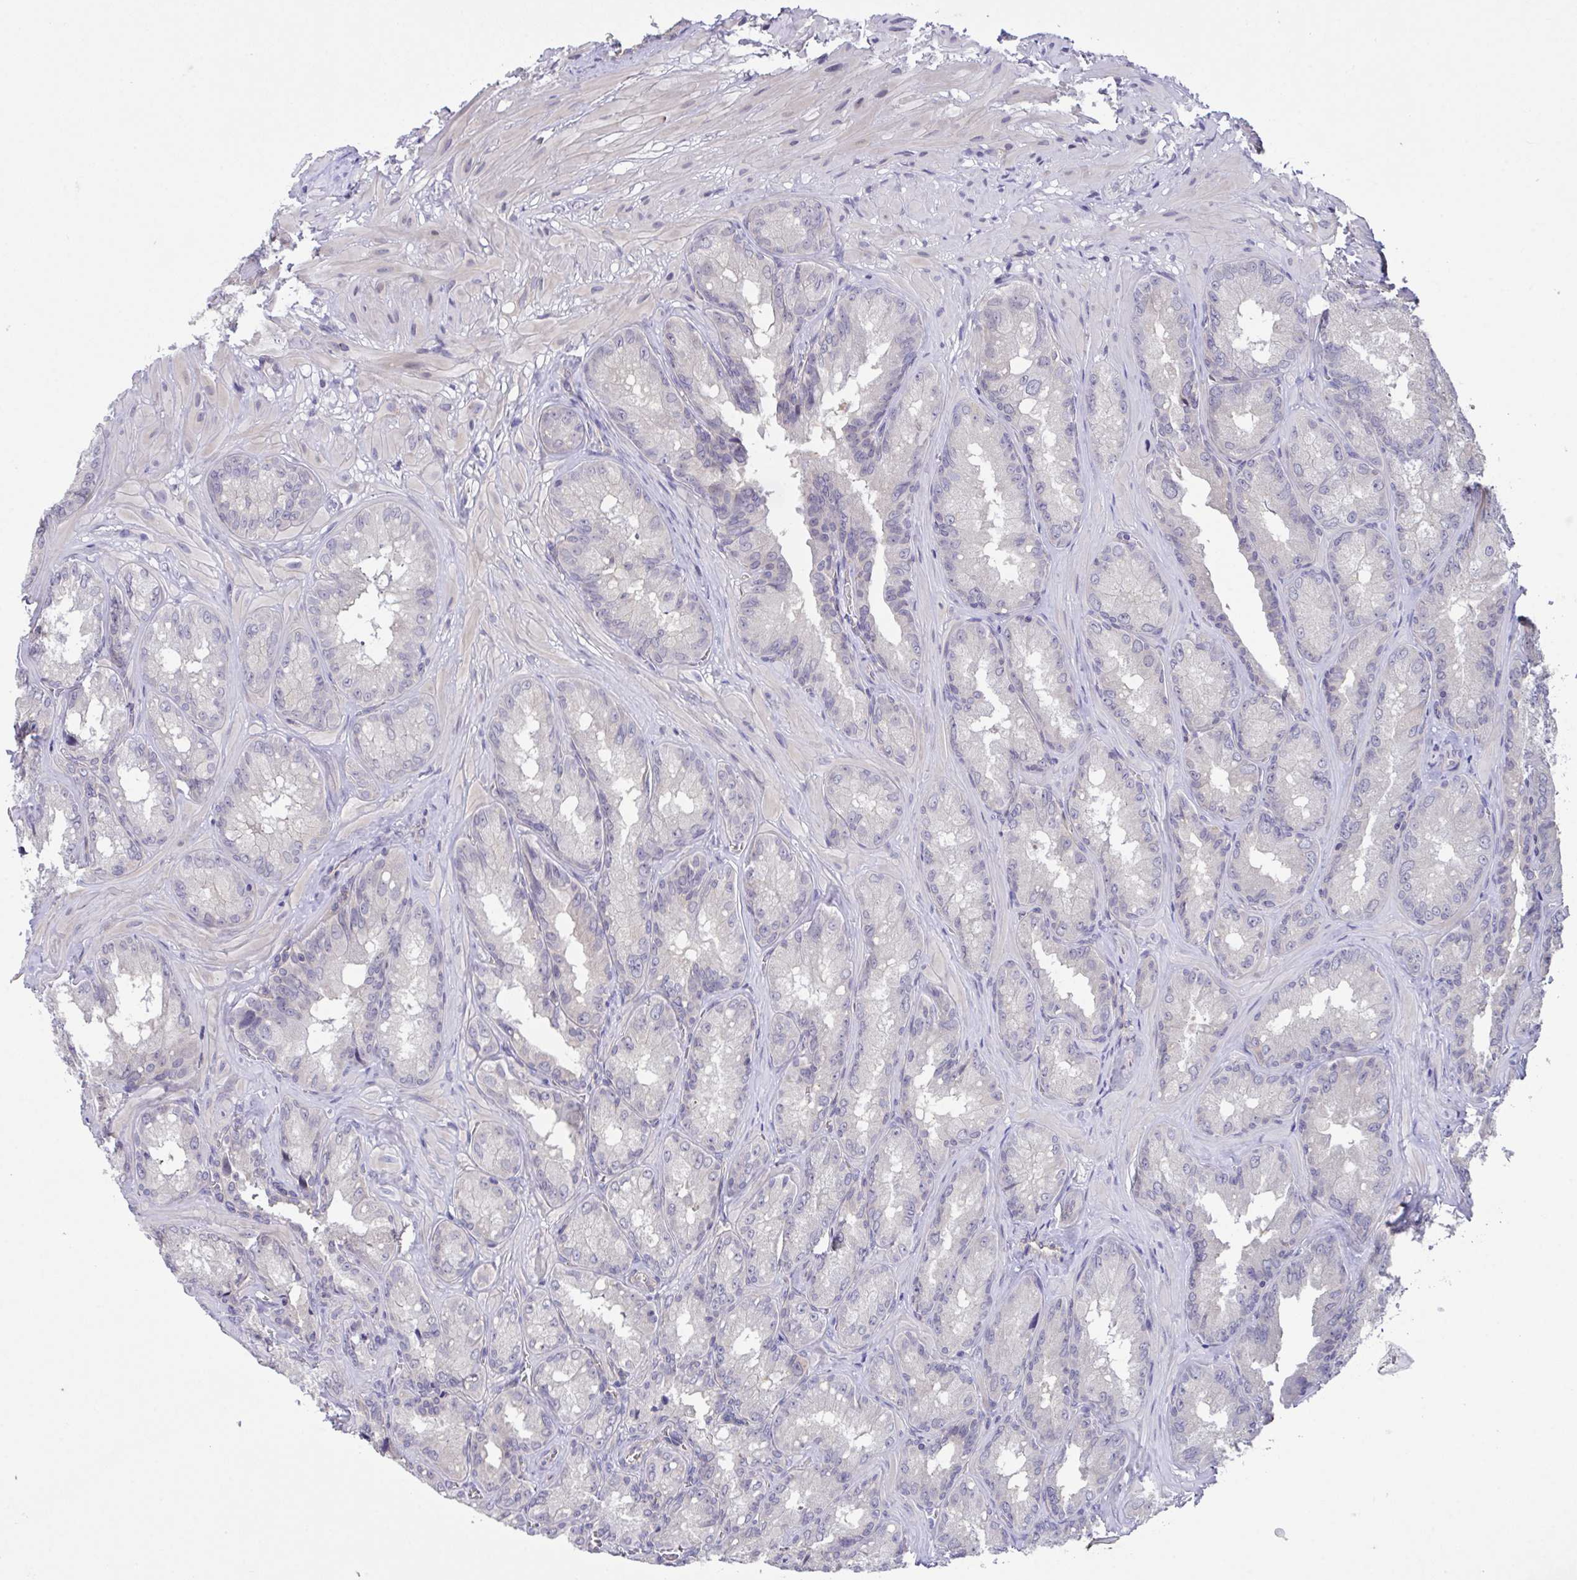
{"staining": {"intensity": "negative", "quantity": "none", "location": "none"}, "tissue": "seminal vesicle", "cell_type": "Glandular cells", "image_type": "normal", "snomed": [{"axis": "morphology", "description": "Normal tissue, NOS"}, {"axis": "topography", "description": "Seminal veicle"}], "caption": "Micrograph shows no protein positivity in glandular cells of normal seminal vesicle.", "gene": "RHOXF1", "patient": {"sex": "male", "age": 47}}